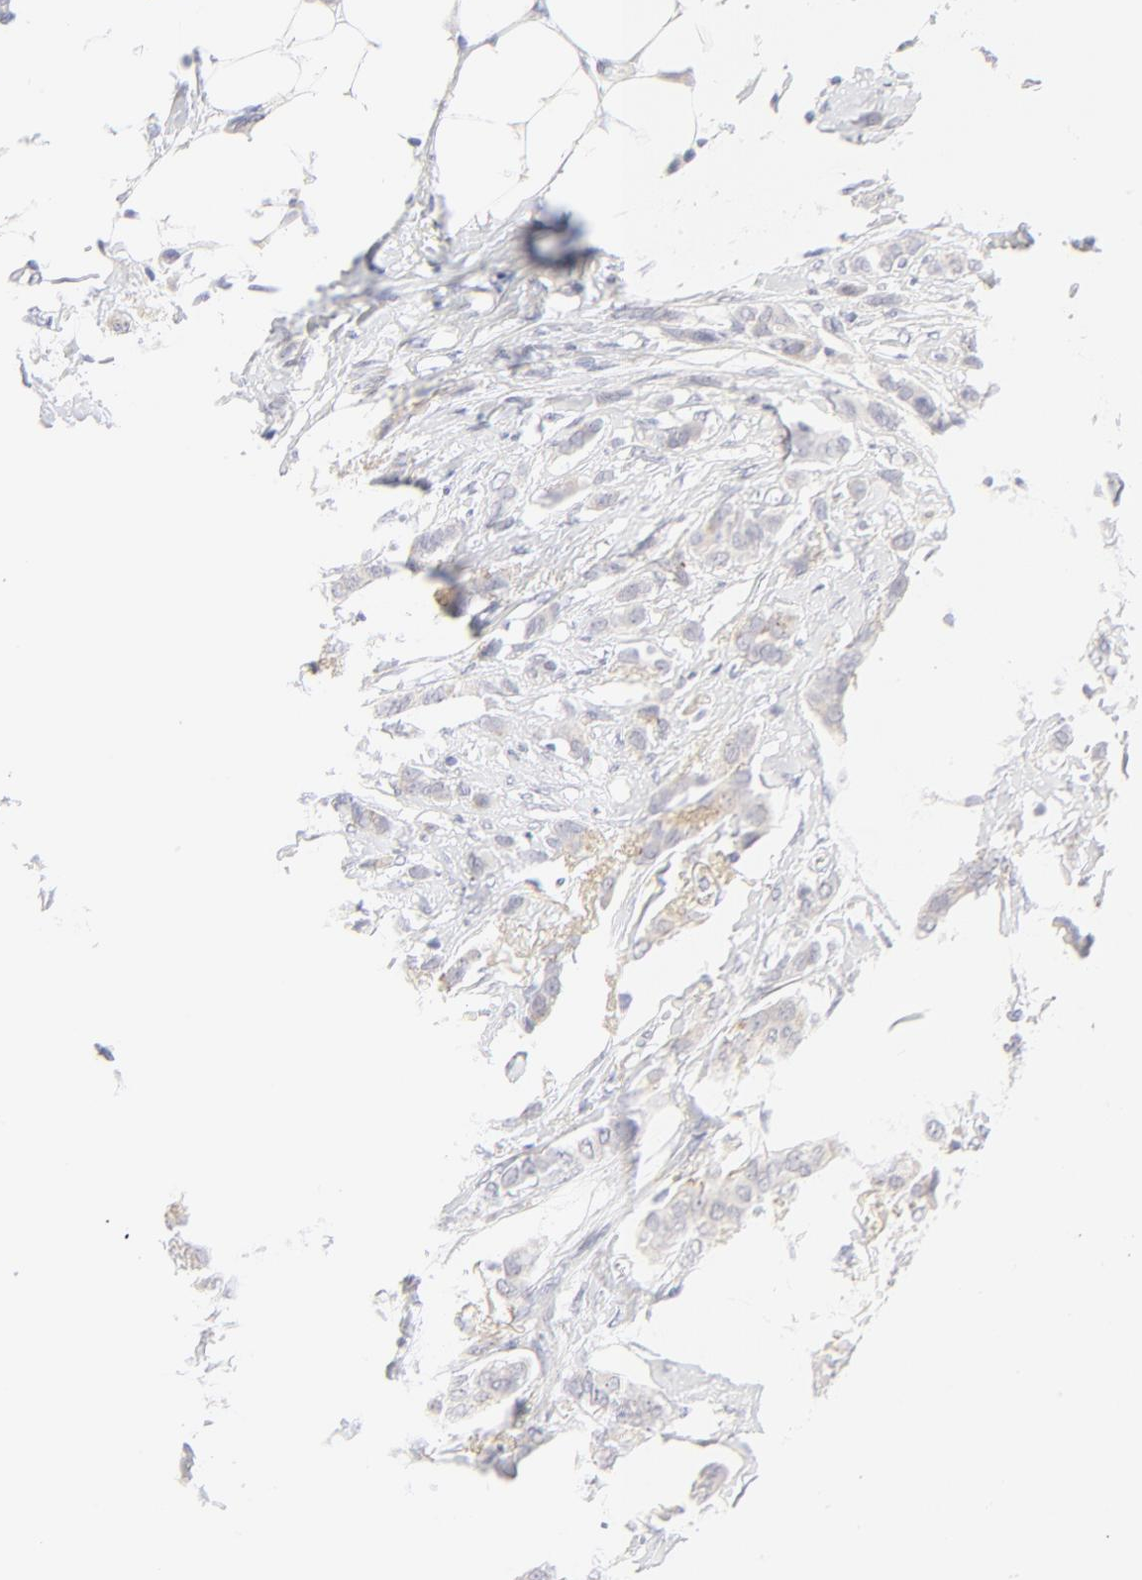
{"staining": {"intensity": "negative", "quantity": "none", "location": "none"}, "tissue": "breast cancer", "cell_type": "Tumor cells", "image_type": "cancer", "snomed": [{"axis": "morphology", "description": "Lobular carcinoma"}, {"axis": "topography", "description": "Breast"}], "caption": "IHC photomicrograph of neoplastic tissue: human lobular carcinoma (breast) stained with DAB (3,3'-diaminobenzidine) shows no significant protein staining in tumor cells.", "gene": "NPNT", "patient": {"sex": "female", "age": 55}}